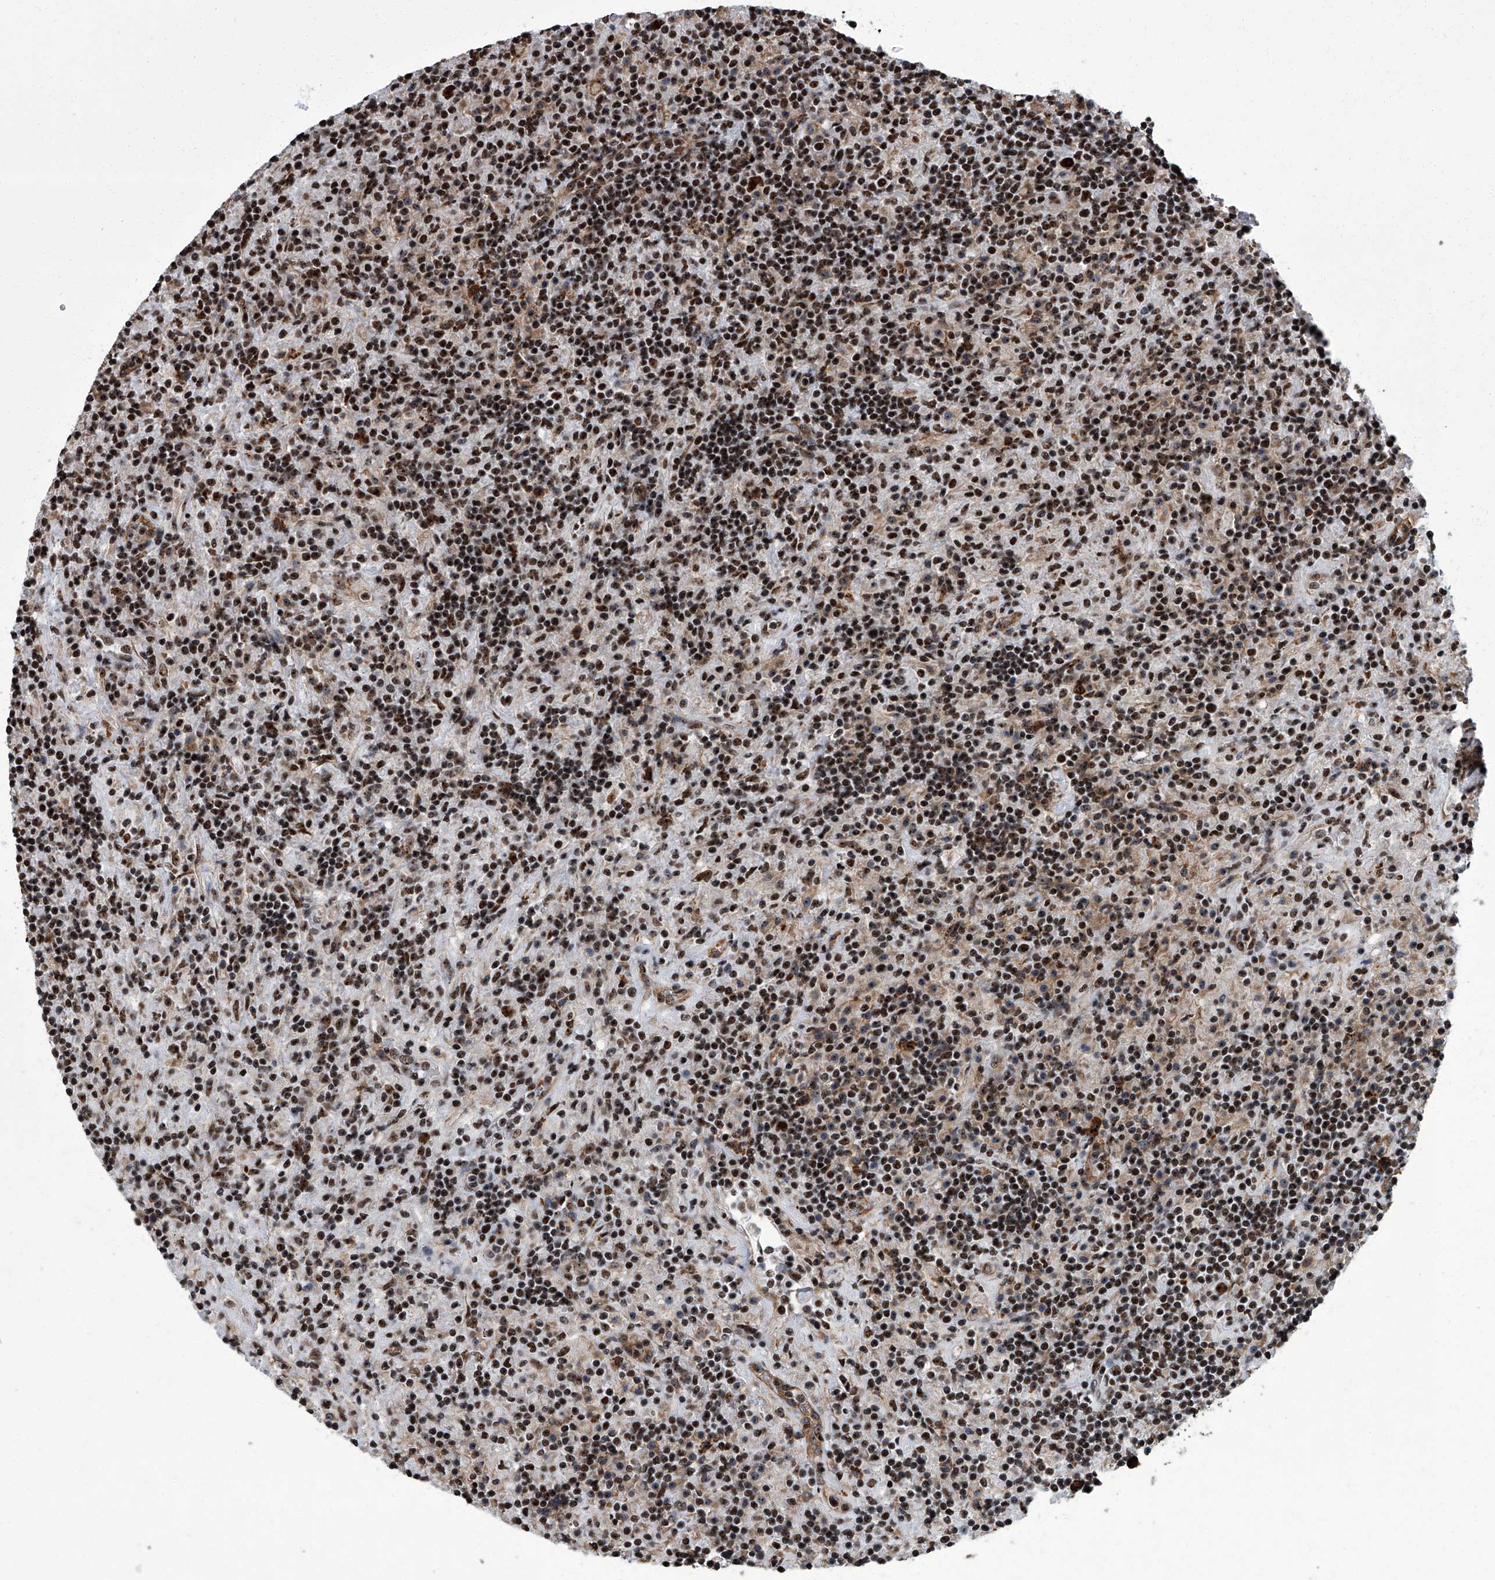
{"staining": {"intensity": "strong", "quantity": ">75%", "location": "nuclear"}, "tissue": "lymphoma", "cell_type": "Tumor cells", "image_type": "cancer", "snomed": [{"axis": "morphology", "description": "Hodgkin's disease, NOS"}, {"axis": "topography", "description": "Lymph node"}], "caption": "Protein staining of Hodgkin's disease tissue displays strong nuclear positivity in approximately >75% of tumor cells.", "gene": "ZNF518B", "patient": {"sex": "male", "age": 70}}